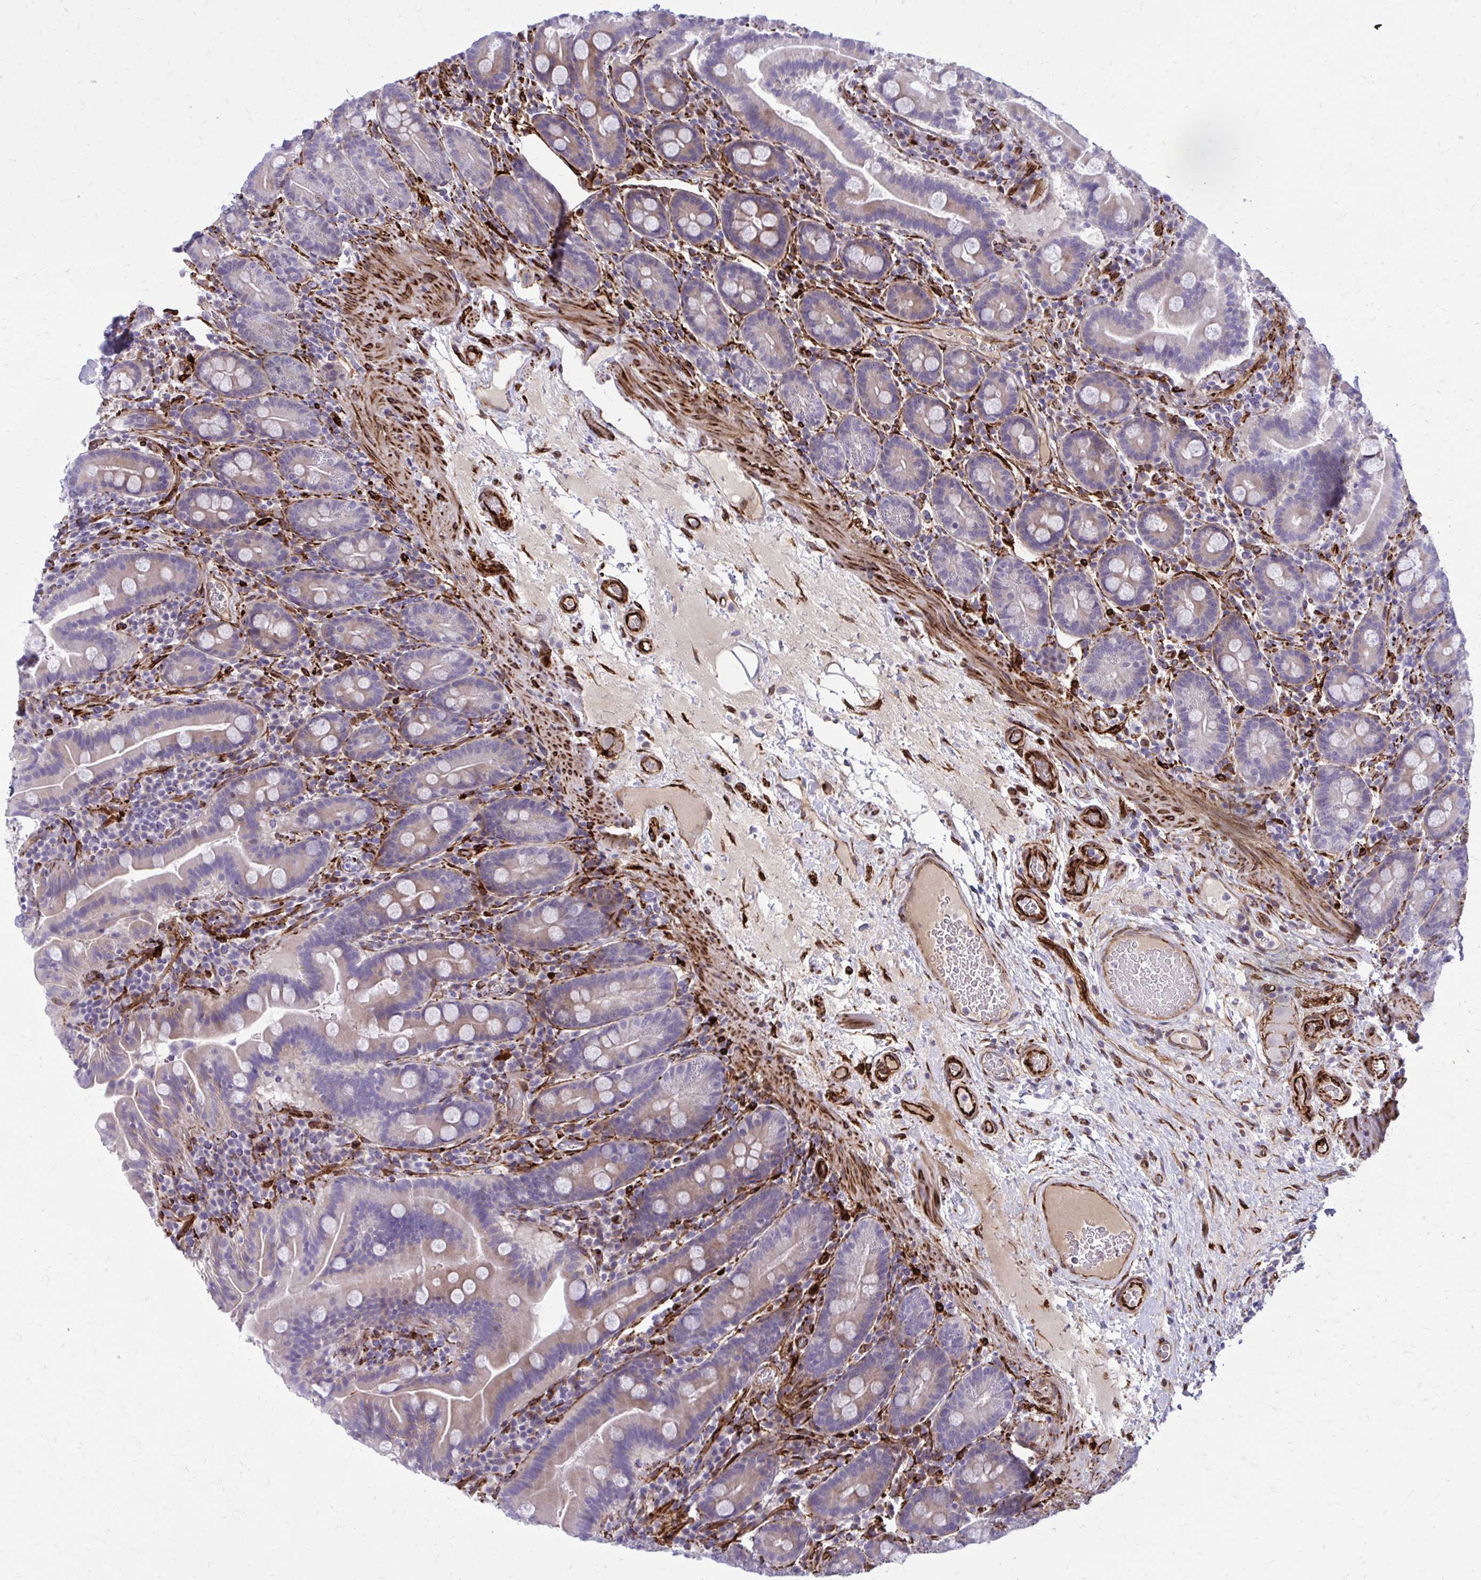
{"staining": {"intensity": "weak", "quantity": "25%-75%", "location": "cytoplasmic/membranous"}, "tissue": "small intestine", "cell_type": "Glandular cells", "image_type": "normal", "snomed": [{"axis": "morphology", "description": "Normal tissue, NOS"}, {"axis": "topography", "description": "Small intestine"}], "caption": "A photomicrograph of small intestine stained for a protein displays weak cytoplasmic/membranous brown staining in glandular cells. Immunohistochemistry stains the protein of interest in brown and the nuclei are stained blue.", "gene": "BEND5", "patient": {"sex": "male", "age": 26}}